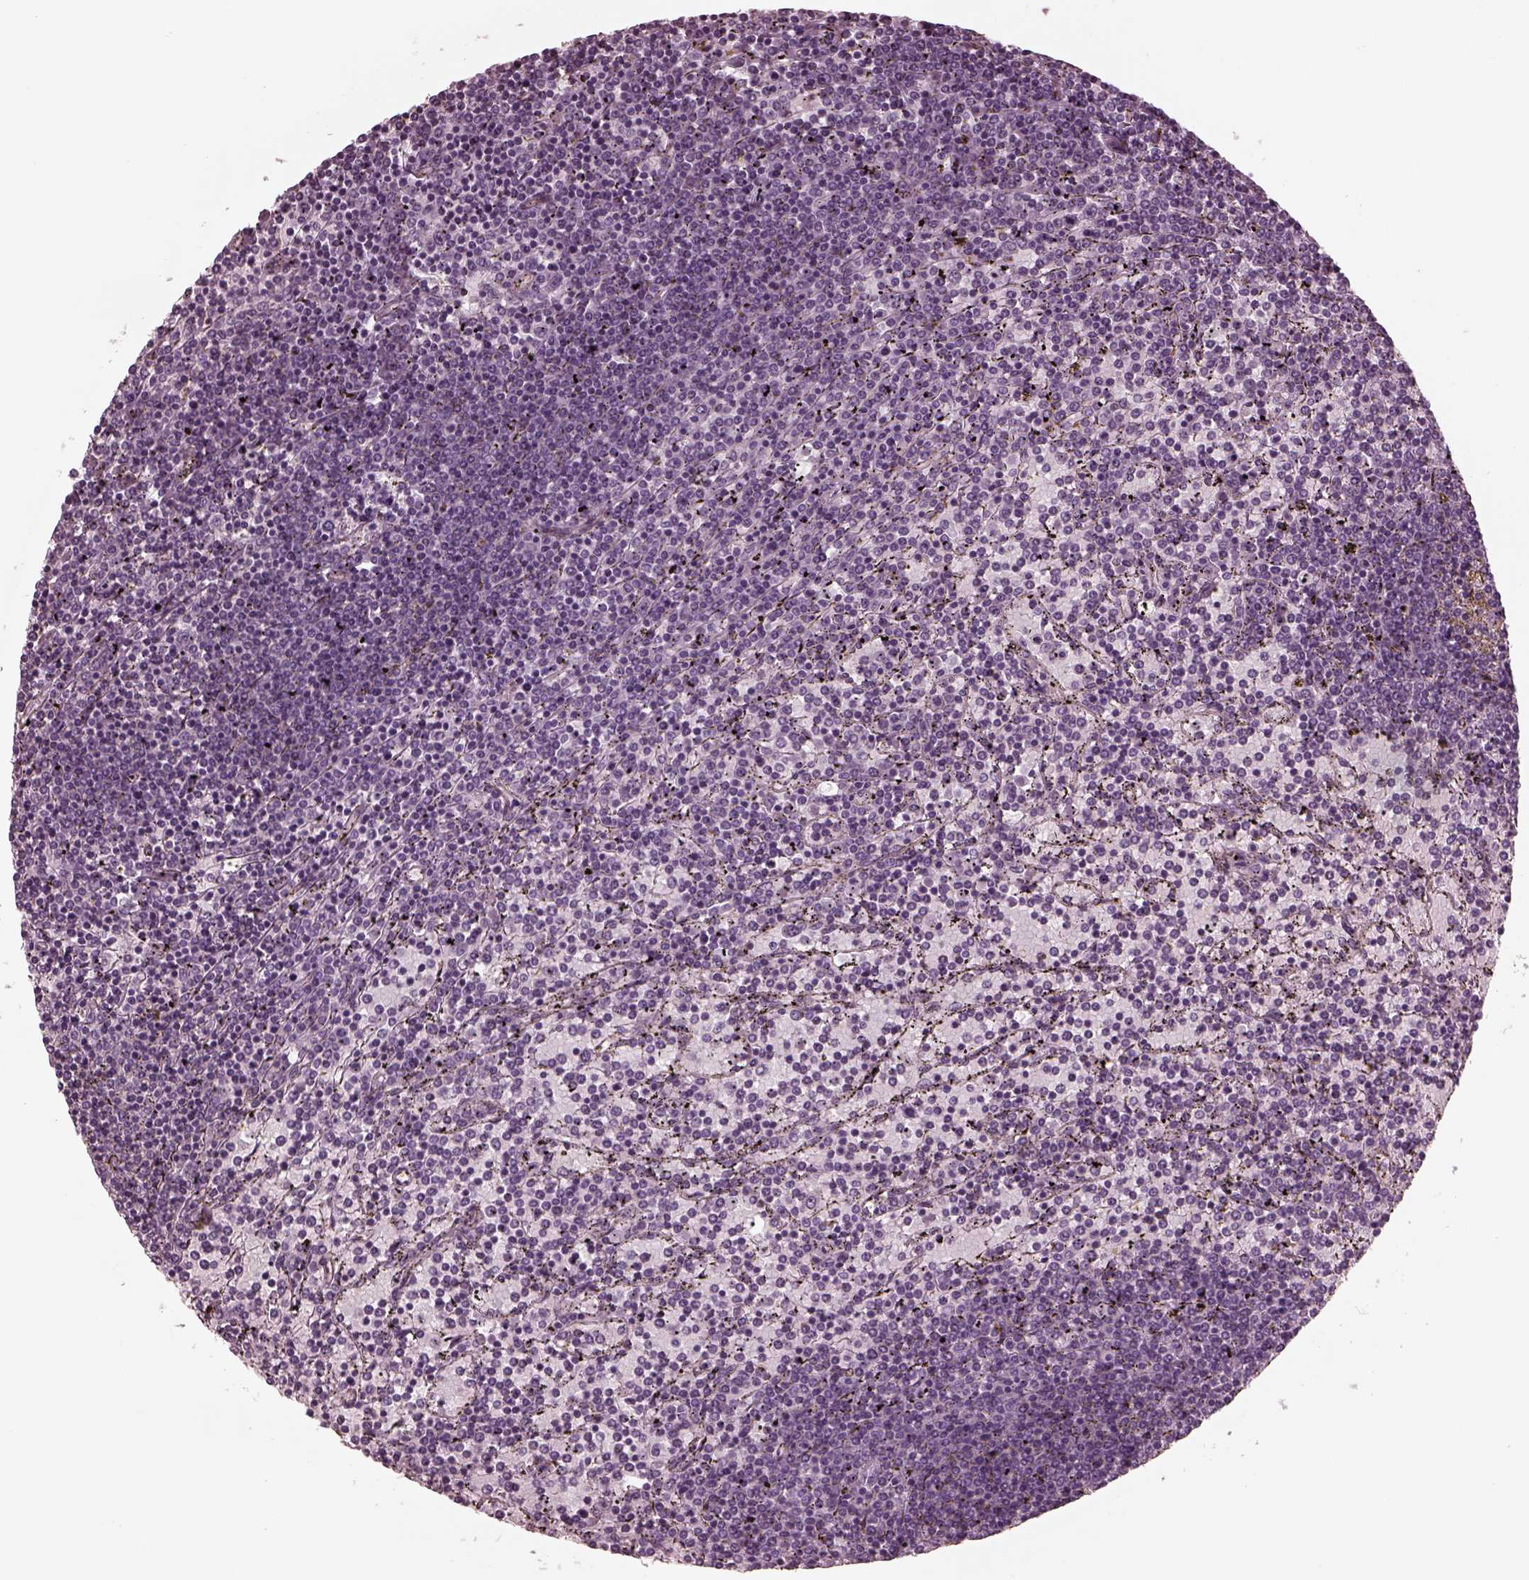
{"staining": {"intensity": "negative", "quantity": "none", "location": "none"}, "tissue": "lymphoma", "cell_type": "Tumor cells", "image_type": "cancer", "snomed": [{"axis": "morphology", "description": "Malignant lymphoma, non-Hodgkin's type, Low grade"}, {"axis": "topography", "description": "Spleen"}], "caption": "Immunohistochemistry (IHC) micrograph of human lymphoma stained for a protein (brown), which displays no expression in tumor cells.", "gene": "KIF6", "patient": {"sex": "female", "age": 77}}